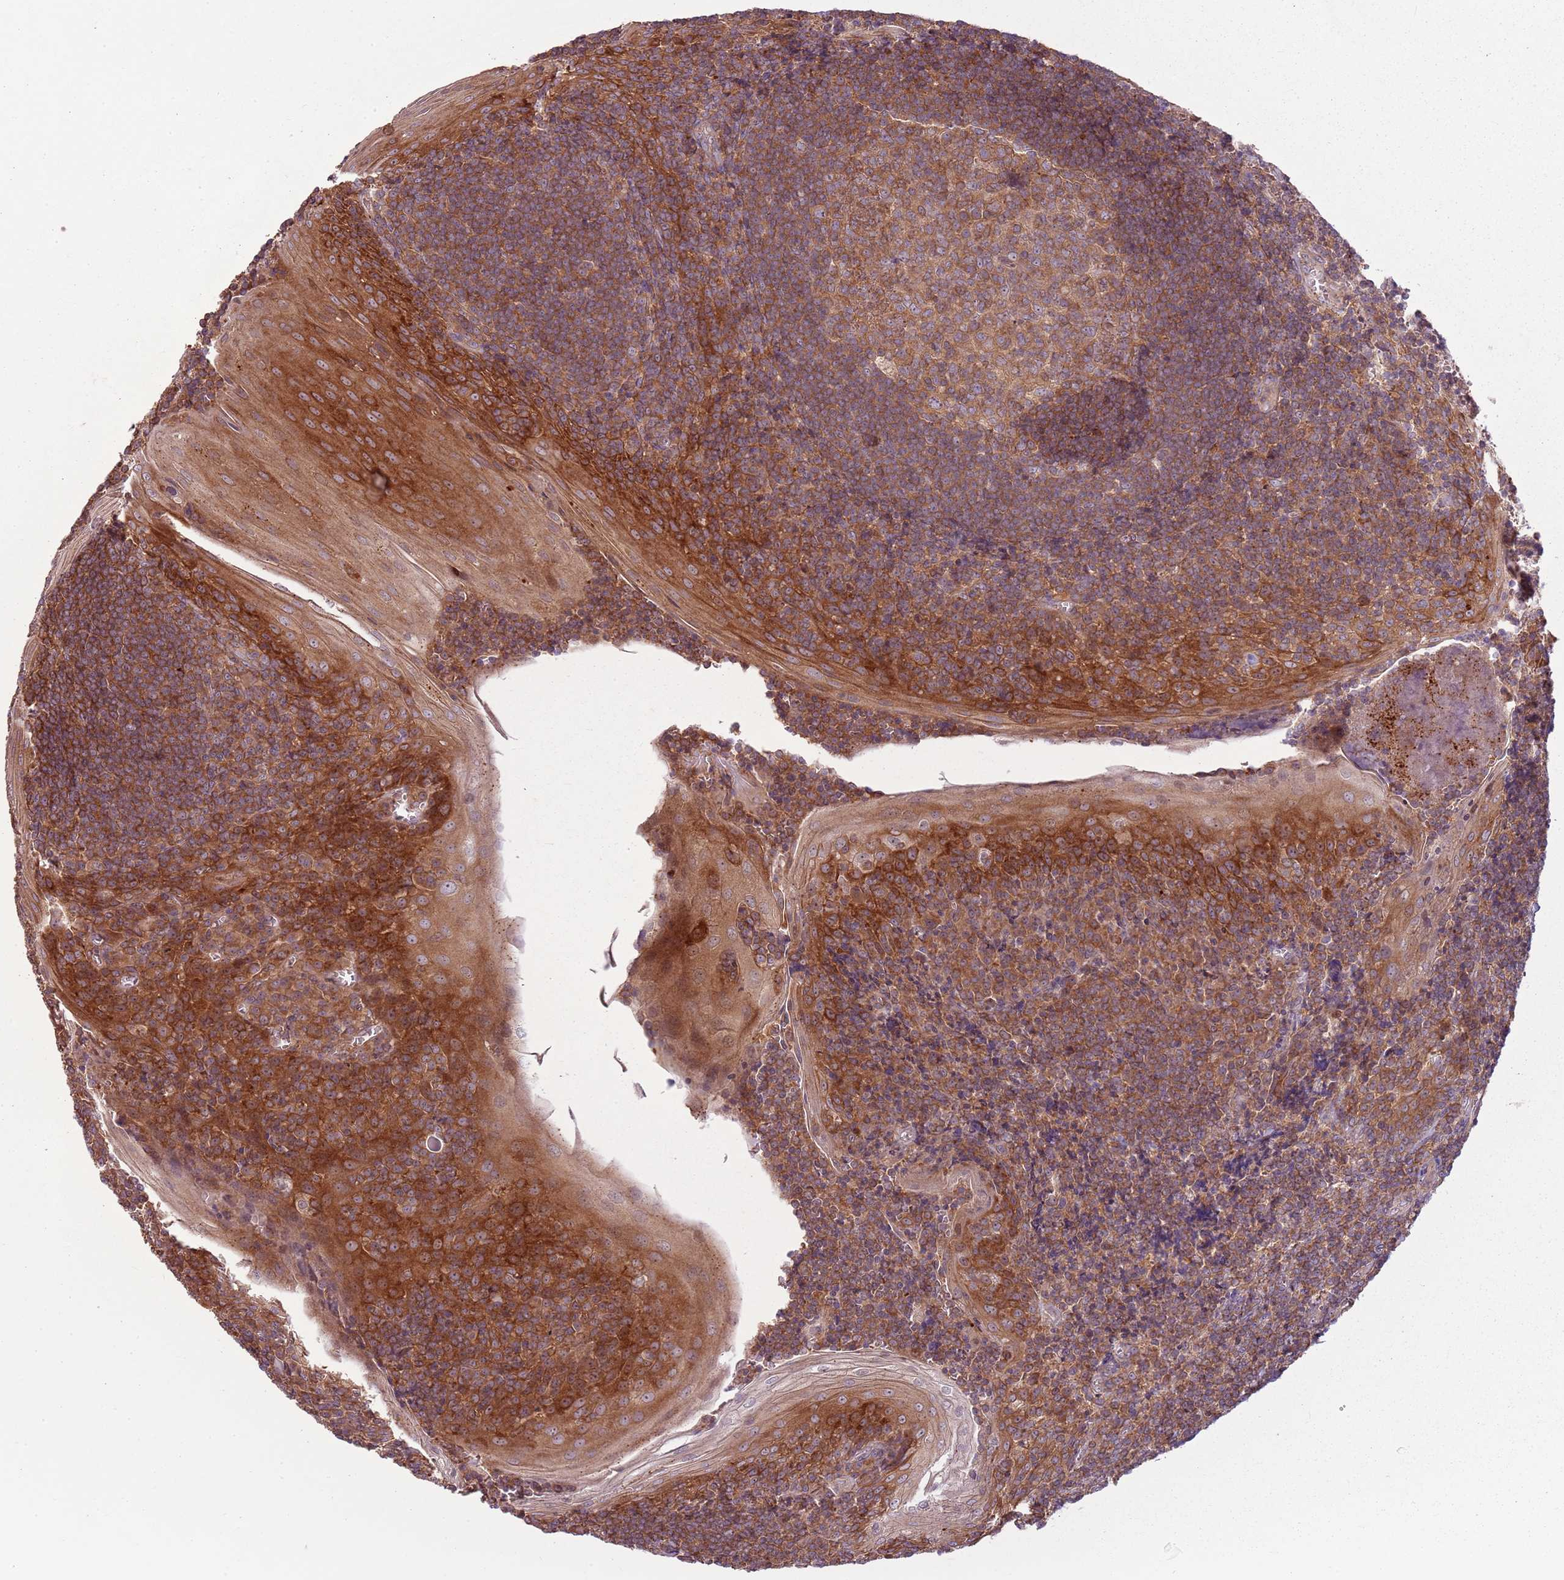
{"staining": {"intensity": "moderate", "quantity": ">75%", "location": "cytoplasmic/membranous"}, "tissue": "tonsil", "cell_type": "Germinal center cells", "image_type": "normal", "snomed": [{"axis": "morphology", "description": "Normal tissue, NOS"}, {"axis": "topography", "description": "Tonsil"}], "caption": "Immunohistochemistry (DAB (3,3'-diaminobenzidine)) staining of unremarkable human tonsil exhibits moderate cytoplasmic/membranous protein staining in about >75% of germinal center cells. (DAB (3,3'-diaminobenzidine) IHC, brown staining for protein, blue staining for nuclei).", "gene": "RPL21", "patient": {"sex": "male", "age": 27}}